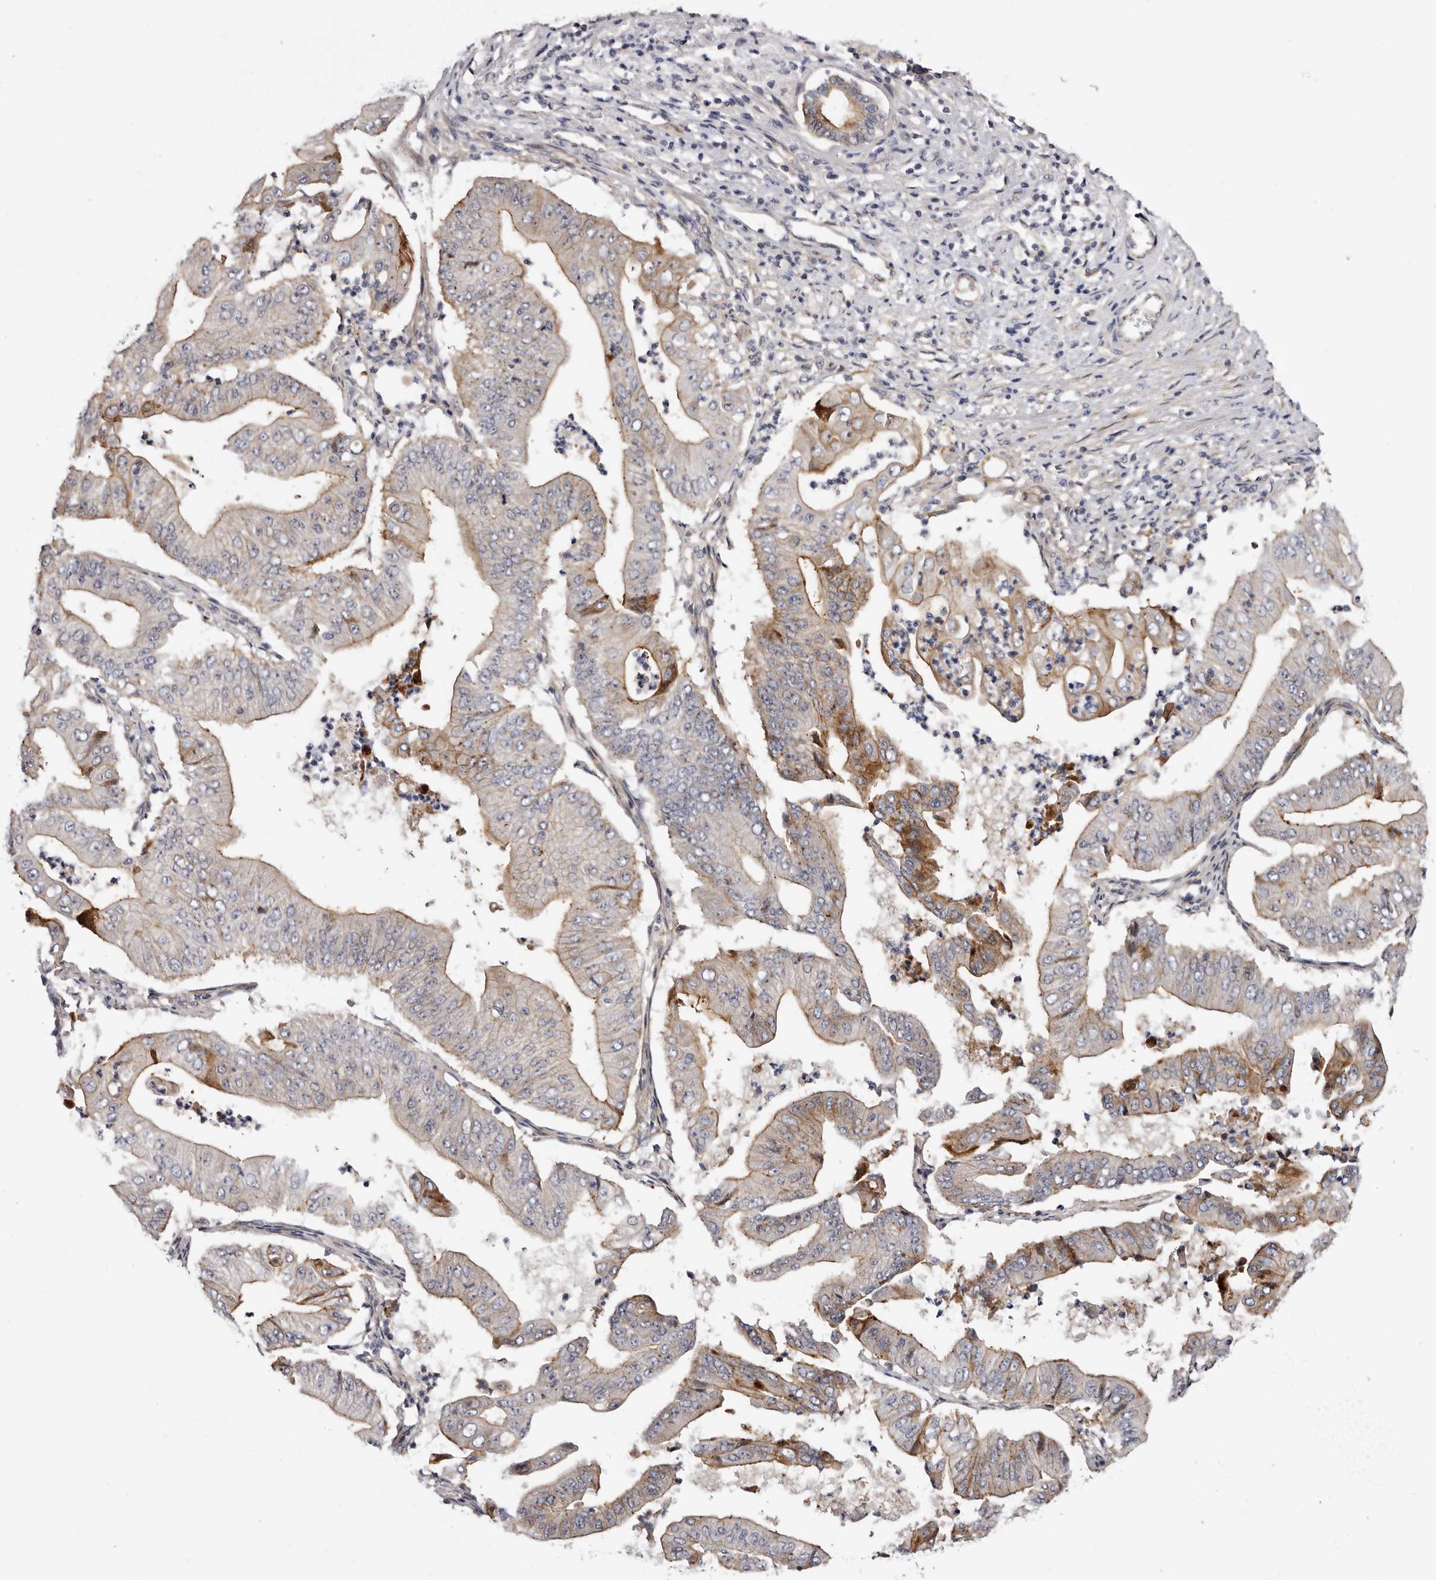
{"staining": {"intensity": "moderate", "quantity": "25%-75%", "location": "cytoplasmic/membranous"}, "tissue": "pancreatic cancer", "cell_type": "Tumor cells", "image_type": "cancer", "snomed": [{"axis": "morphology", "description": "Adenocarcinoma, NOS"}, {"axis": "topography", "description": "Pancreas"}], "caption": "IHC of pancreatic cancer (adenocarcinoma) shows medium levels of moderate cytoplasmic/membranous staining in about 25%-75% of tumor cells.", "gene": "PANK4", "patient": {"sex": "female", "age": 77}}